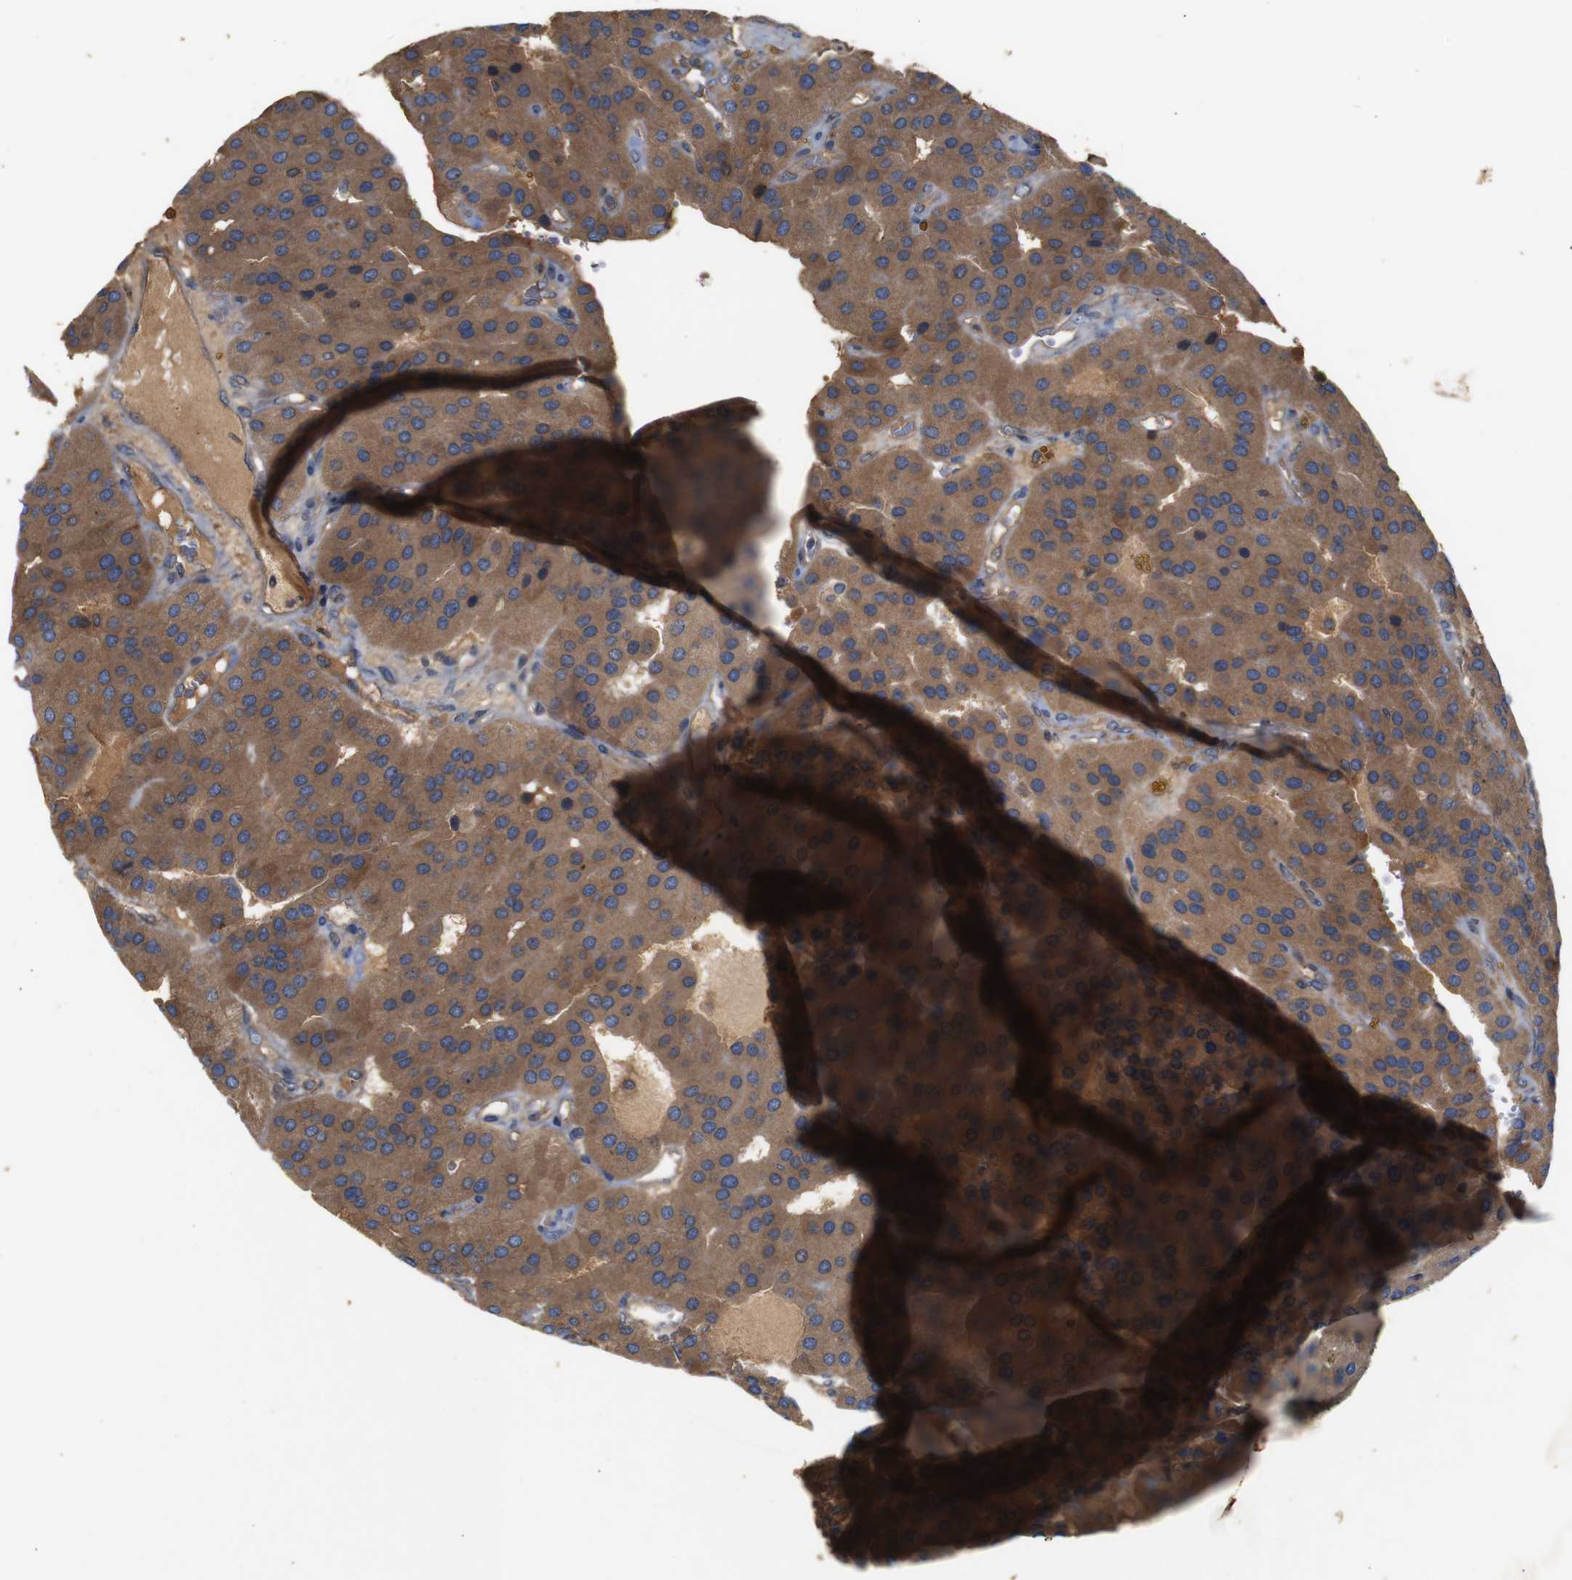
{"staining": {"intensity": "moderate", "quantity": "25%-75%", "location": "cytoplasmic/membranous"}, "tissue": "parathyroid gland", "cell_type": "Glandular cells", "image_type": "normal", "snomed": [{"axis": "morphology", "description": "Normal tissue, NOS"}, {"axis": "morphology", "description": "Adenoma, NOS"}, {"axis": "topography", "description": "Parathyroid gland"}], "caption": "Parathyroid gland was stained to show a protein in brown. There is medium levels of moderate cytoplasmic/membranous positivity in approximately 25%-75% of glandular cells. The protein of interest is shown in brown color, while the nuclei are stained blue.", "gene": "PTPN1", "patient": {"sex": "female", "age": 86}}